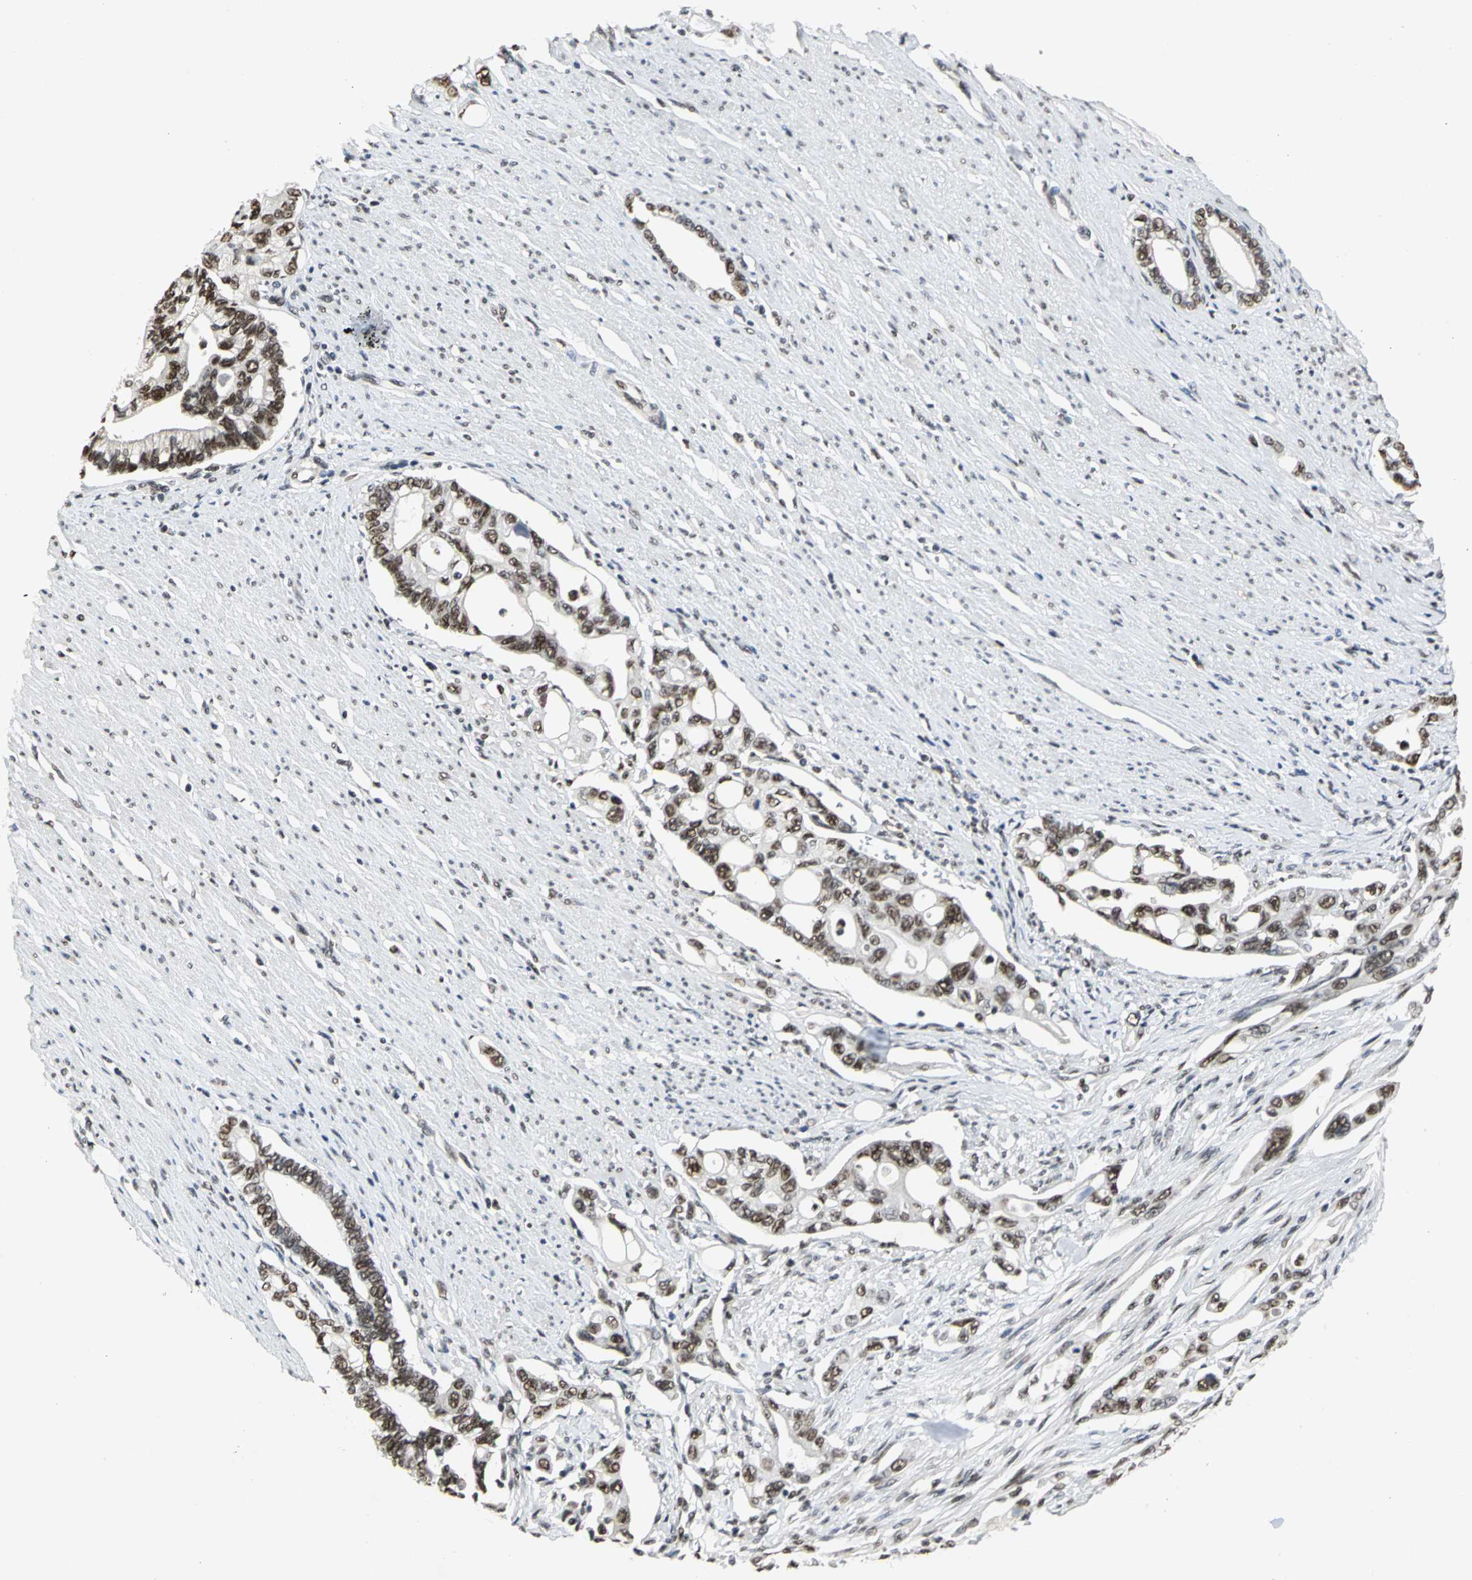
{"staining": {"intensity": "strong", "quantity": ">75%", "location": "nuclear"}, "tissue": "pancreatic cancer", "cell_type": "Tumor cells", "image_type": "cancer", "snomed": [{"axis": "morphology", "description": "Normal tissue, NOS"}, {"axis": "topography", "description": "Pancreas"}], "caption": "A brown stain shows strong nuclear staining of a protein in human pancreatic cancer tumor cells. The protein of interest is stained brown, and the nuclei are stained in blue (DAB IHC with brightfield microscopy, high magnification).", "gene": "CCDC88C", "patient": {"sex": "male", "age": 42}}